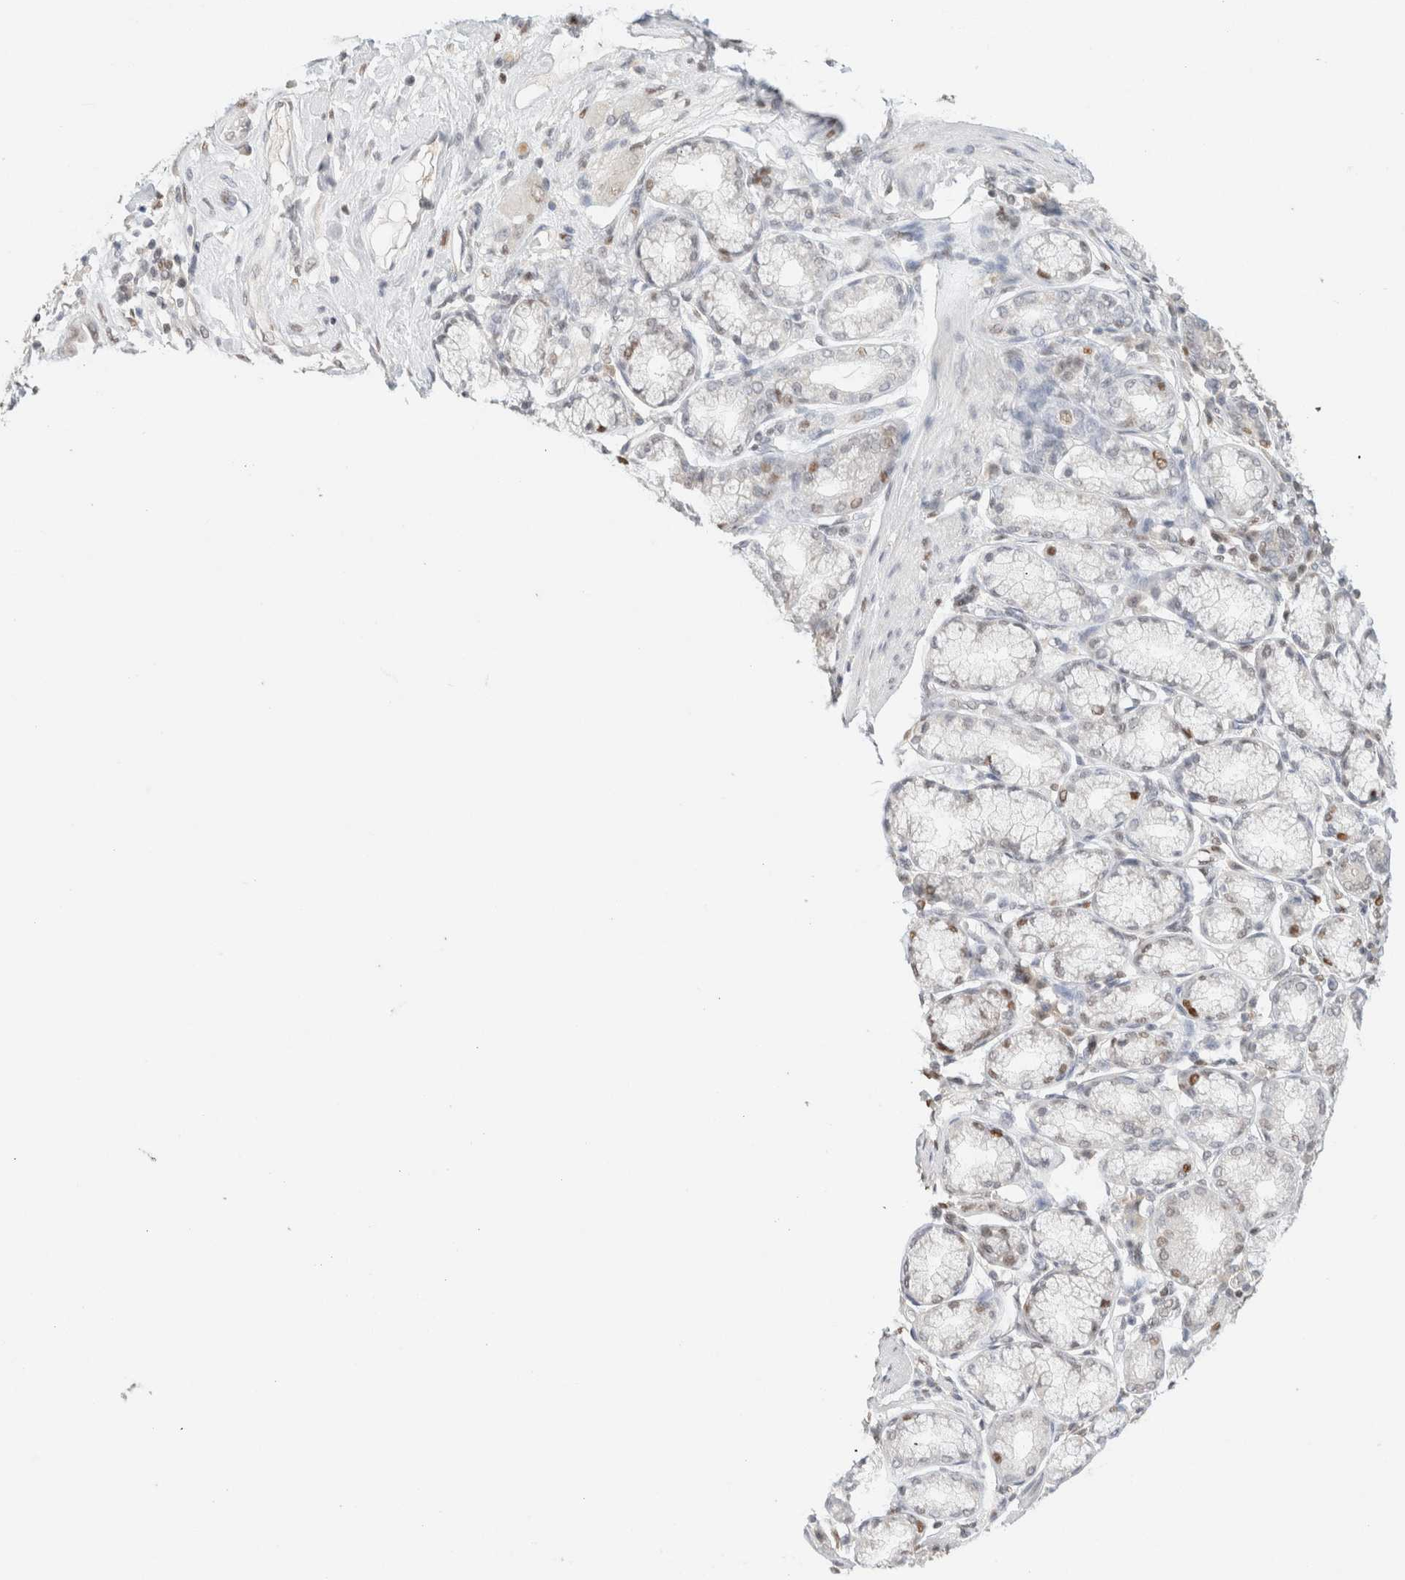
{"staining": {"intensity": "weak", "quantity": "25%-75%", "location": "nuclear"}, "tissue": "pancreatic cancer", "cell_type": "Tumor cells", "image_type": "cancer", "snomed": [{"axis": "morphology", "description": "Adenocarcinoma, NOS"}, {"axis": "morphology", "description": "Adenocarcinoma, metastatic, NOS"}, {"axis": "topography", "description": "Lymph node"}, {"axis": "topography", "description": "Pancreas"}, {"axis": "topography", "description": "Duodenum"}], "caption": "Human pancreatic metastatic adenocarcinoma stained with a brown dye demonstrates weak nuclear positive expression in about 25%-75% of tumor cells.", "gene": "DDB2", "patient": {"sex": "female", "age": 64}}